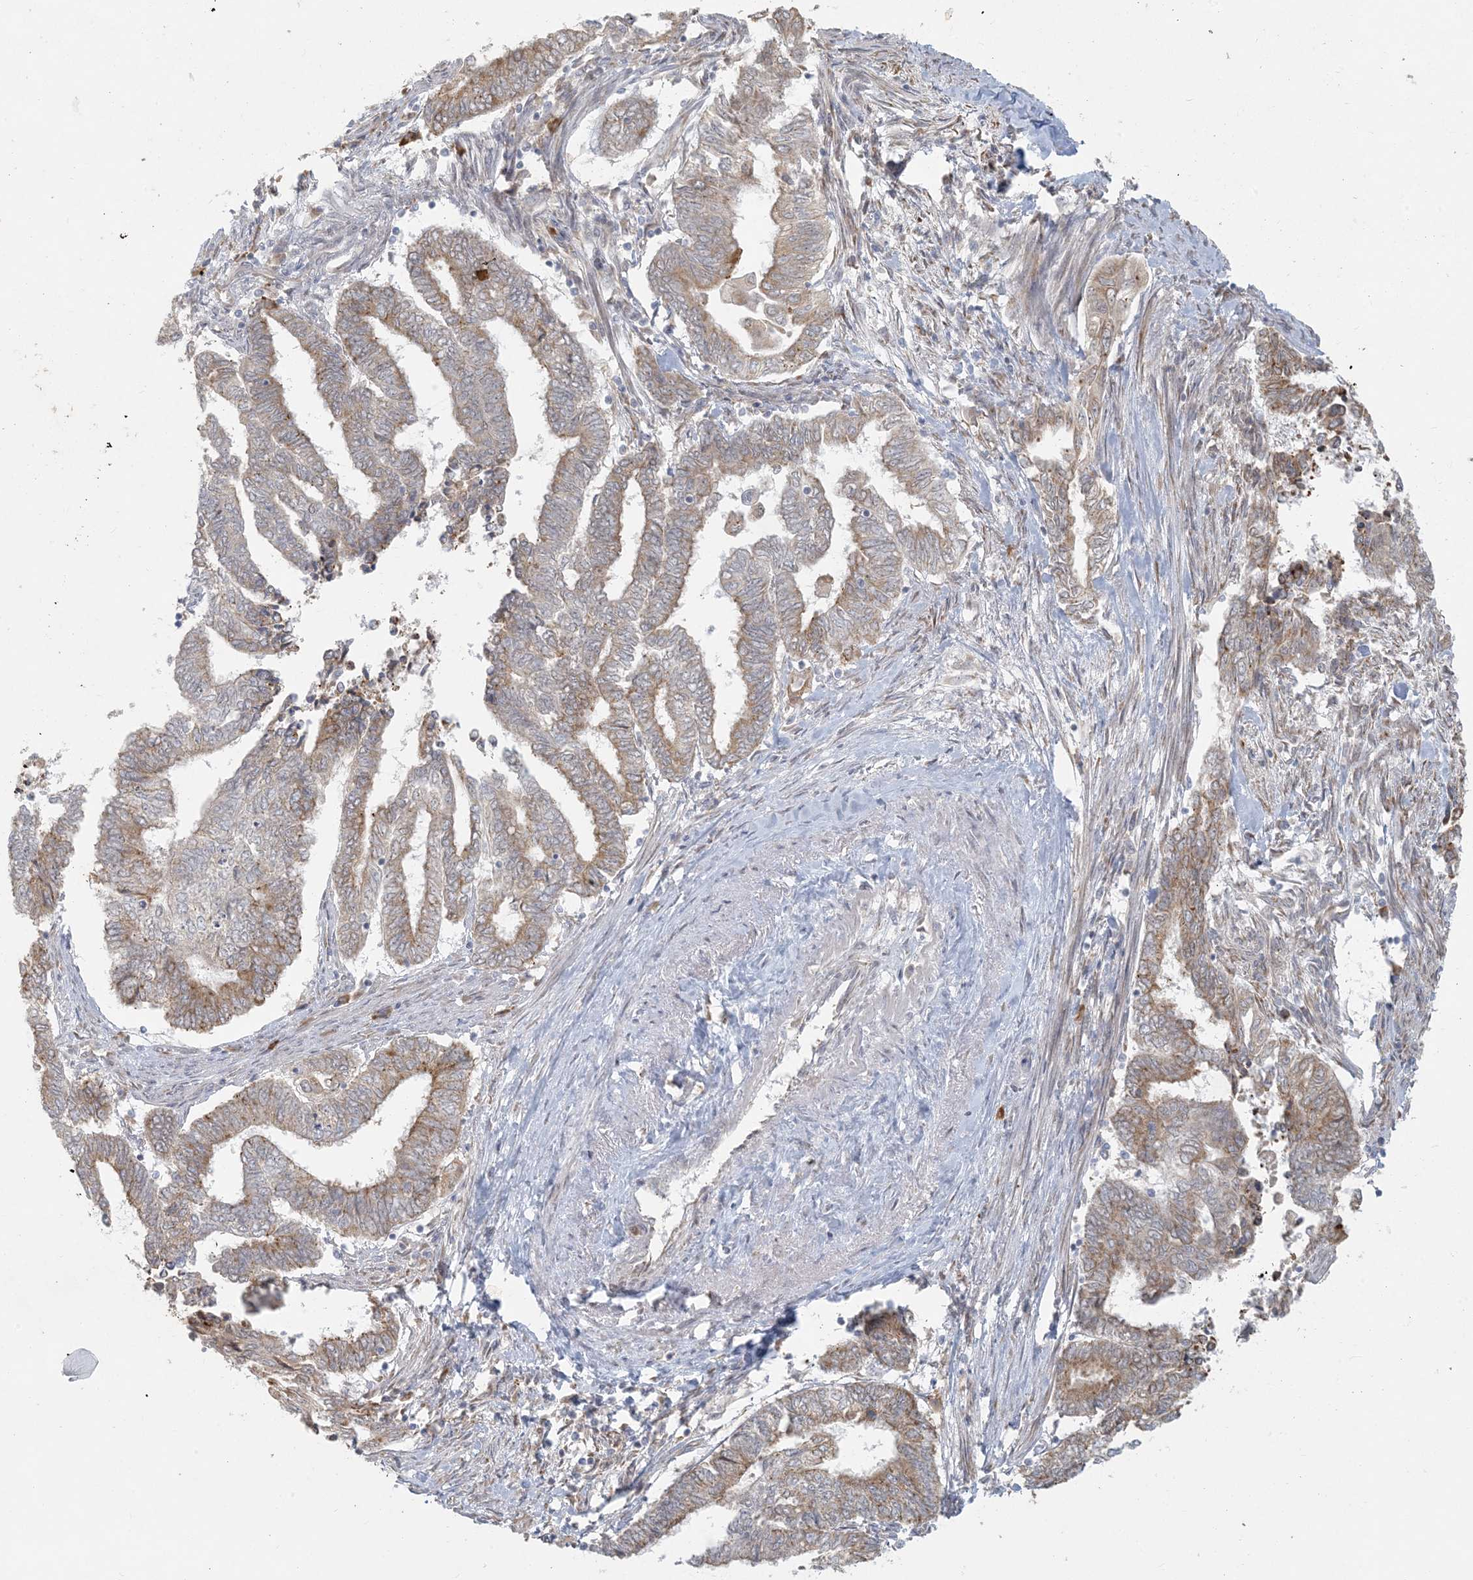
{"staining": {"intensity": "weak", "quantity": ">75%", "location": "cytoplasmic/membranous"}, "tissue": "endometrial cancer", "cell_type": "Tumor cells", "image_type": "cancer", "snomed": [{"axis": "morphology", "description": "Adenocarcinoma, NOS"}, {"axis": "topography", "description": "Uterus"}, {"axis": "topography", "description": "Endometrium"}], "caption": "Endometrial adenocarcinoma stained for a protein exhibits weak cytoplasmic/membranous positivity in tumor cells. (DAB (3,3'-diaminobenzidine) = brown stain, brightfield microscopy at high magnification).", "gene": "HACL1", "patient": {"sex": "female", "age": 70}}